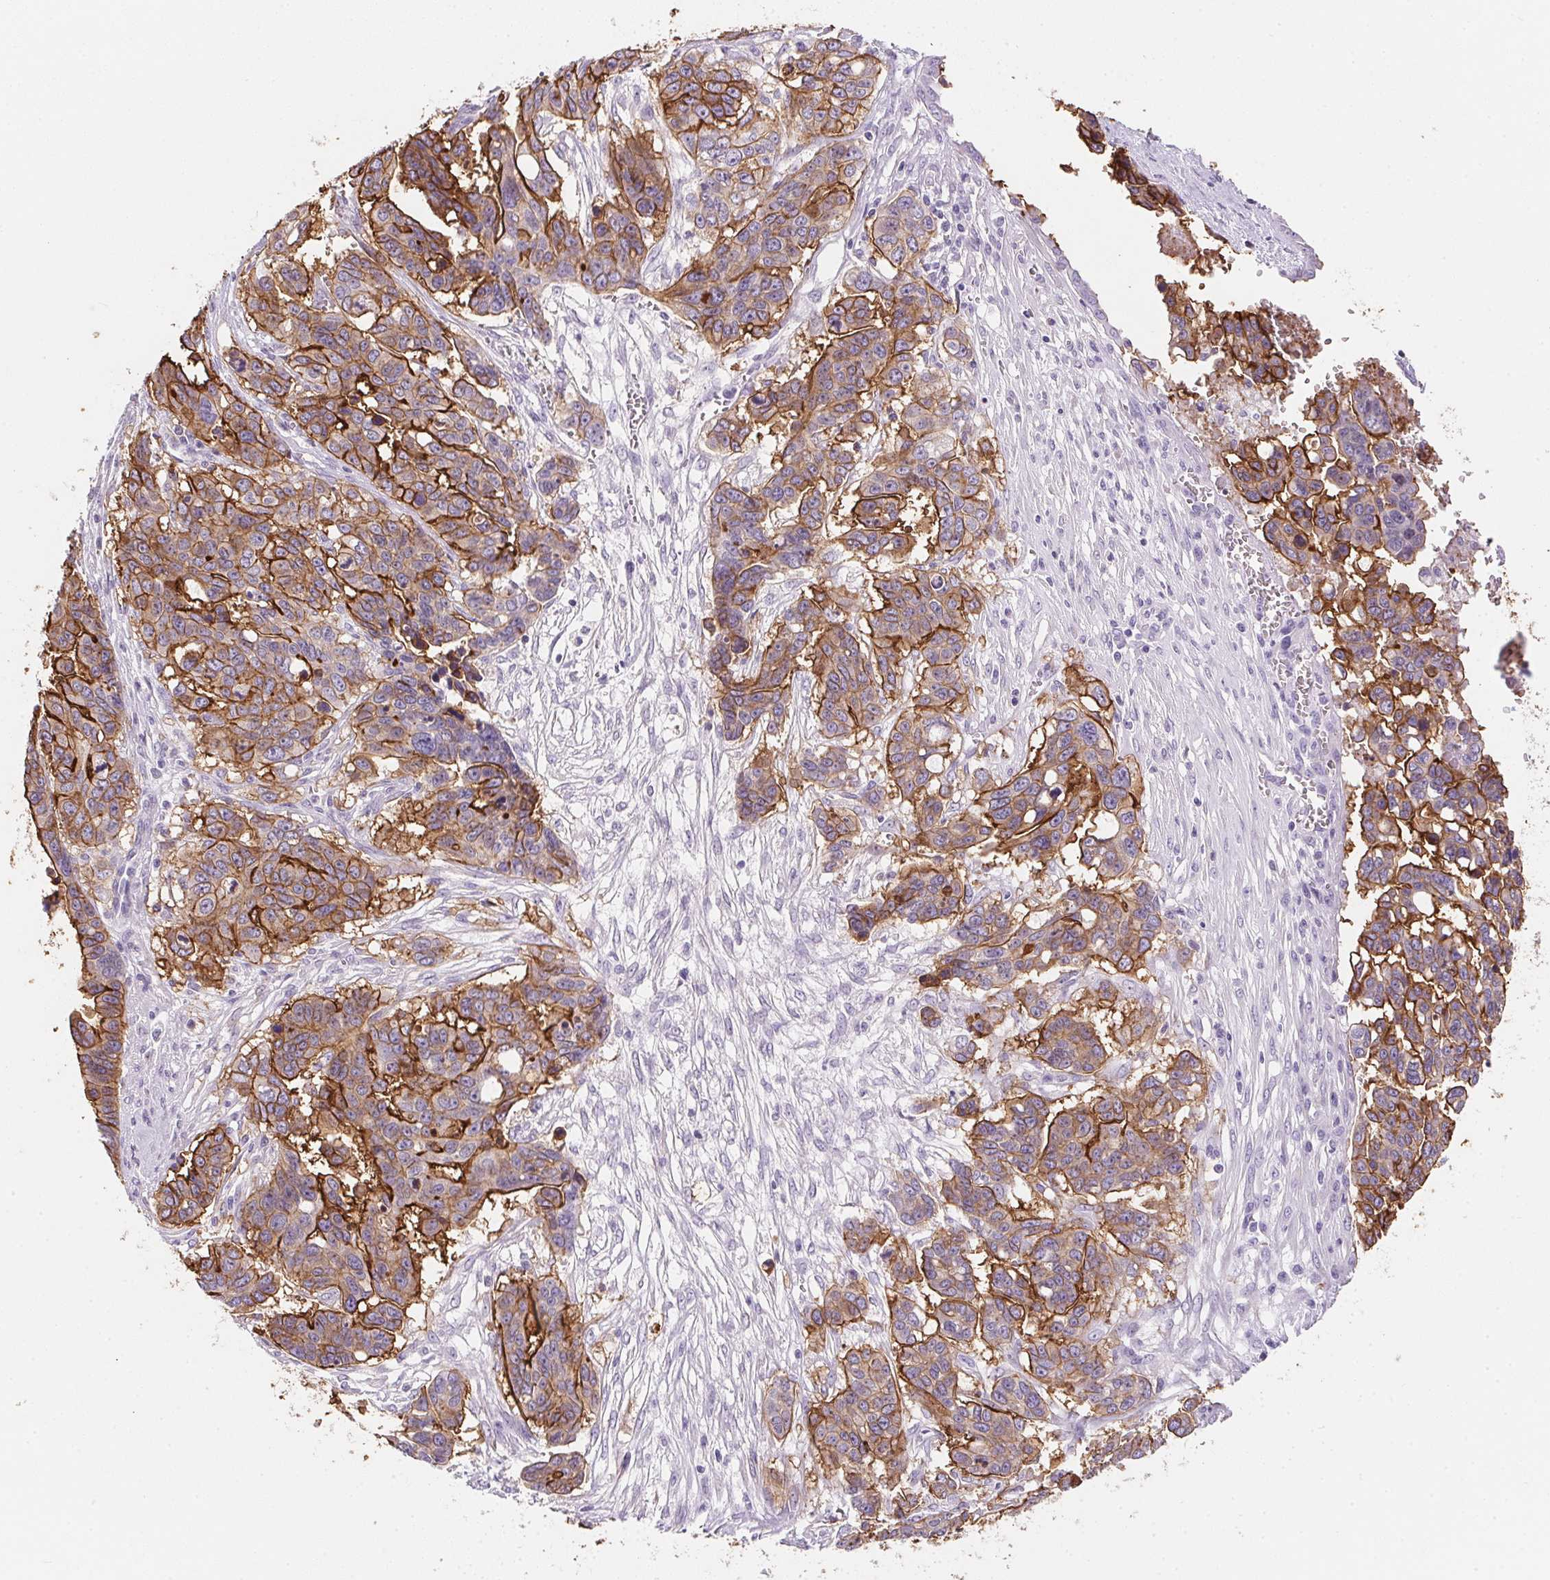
{"staining": {"intensity": "strong", "quantity": "25%-75%", "location": "cytoplasmic/membranous"}, "tissue": "ovarian cancer", "cell_type": "Tumor cells", "image_type": "cancer", "snomed": [{"axis": "morphology", "description": "Carcinoma, endometroid"}, {"axis": "topography", "description": "Ovary"}], "caption": "Immunohistochemistry of human ovarian cancer displays high levels of strong cytoplasmic/membranous staining in approximately 25%-75% of tumor cells.", "gene": "AQP5", "patient": {"sex": "female", "age": 78}}